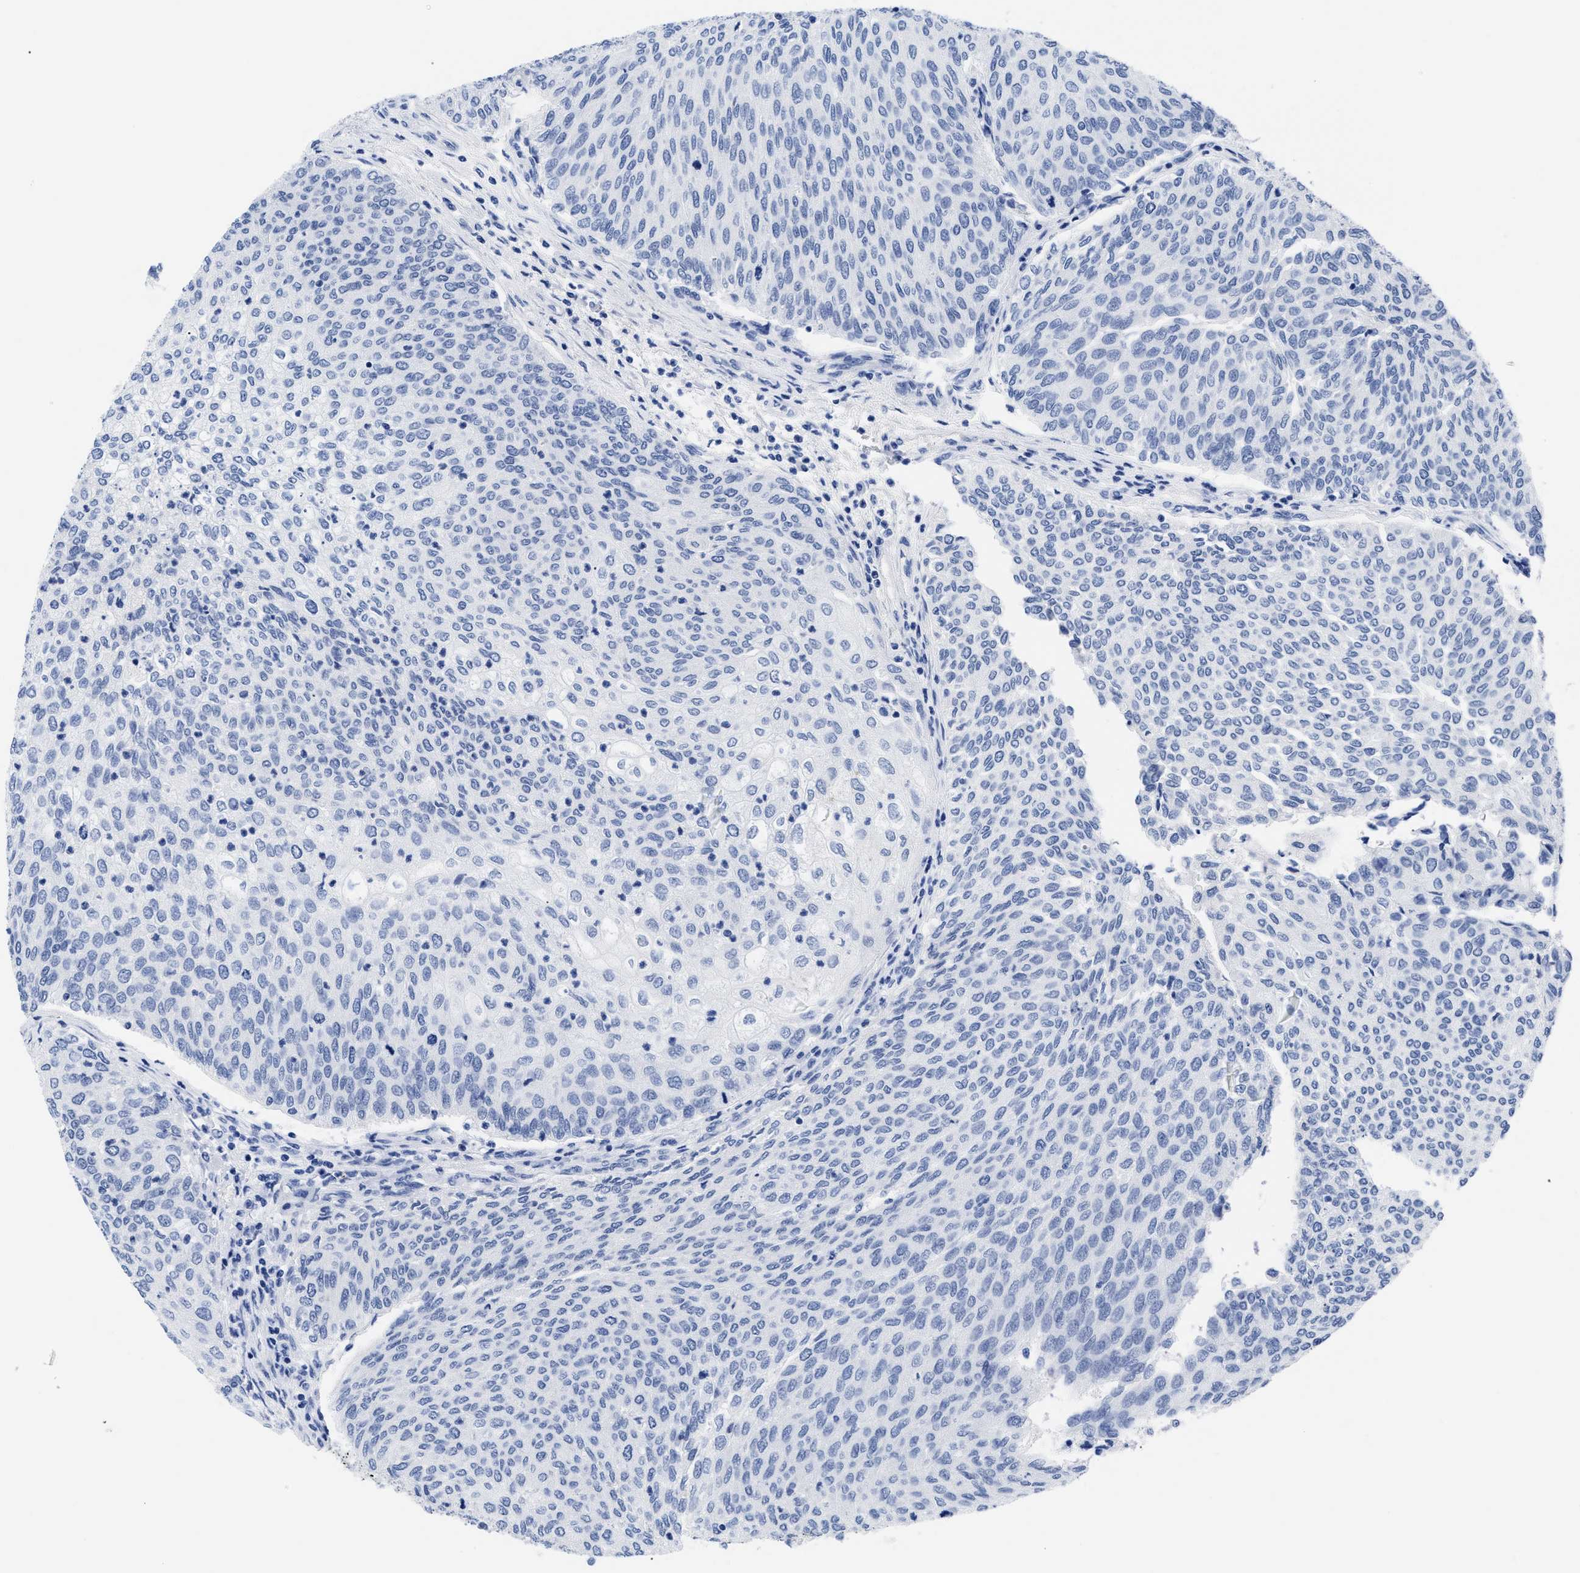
{"staining": {"intensity": "negative", "quantity": "none", "location": "none"}, "tissue": "urothelial cancer", "cell_type": "Tumor cells", "image_type": "cancer", "snomed": [{"axis": "morphology", "description": "Urothelial carcinoma, Low grade"}, {"axis": "topography", "description": "Urinary bladder"}], "caption": "A histopathology image of human urothelial carcinoma (low-grade) is negative for staining in tumor cells.", "gene": "TREML1", "patient": {"sex": "female", "age": 79}}